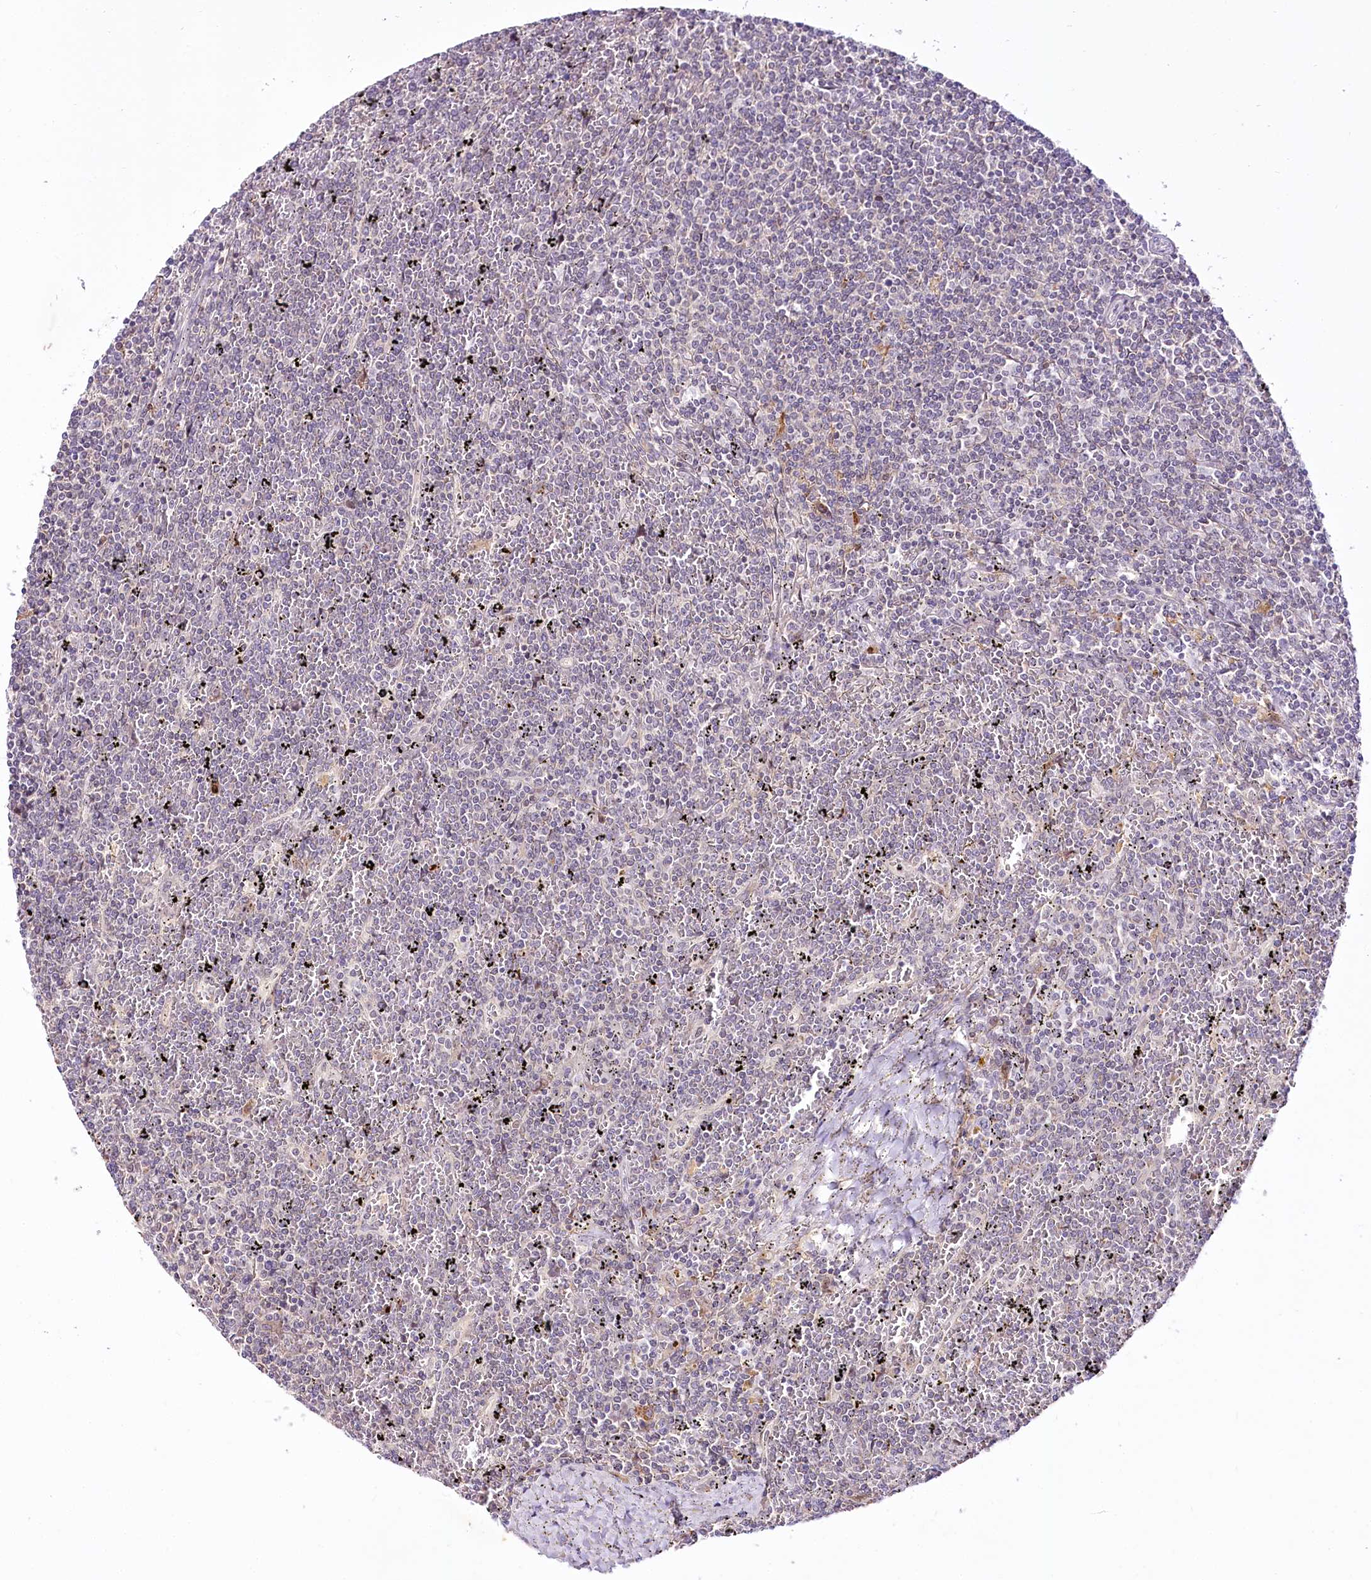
{"staining": {"intensity": "negative", "quantity": "none", "location": "none"}, "tissue": "lymphoma", "cell_type": "Tumor cells", "image_type": "cancer", "snomed": [{"axis": "morphology", "description": "Malignant lymphoma, non-Hodgkin's type, Low grade"}, {"axis": "topography", "description": "Spleen"}], "caption": "An IHC micrograph of low-grade malignant lymphoma, non-Hodgkin's type is shown. There is no staining in tumor cells of low-grade malignant lymphoma, non-Hodgkin's type. Nuclei are stained in blue.", "gene": "VWA5A", "patient": {"sex": "female", "age": 19}}